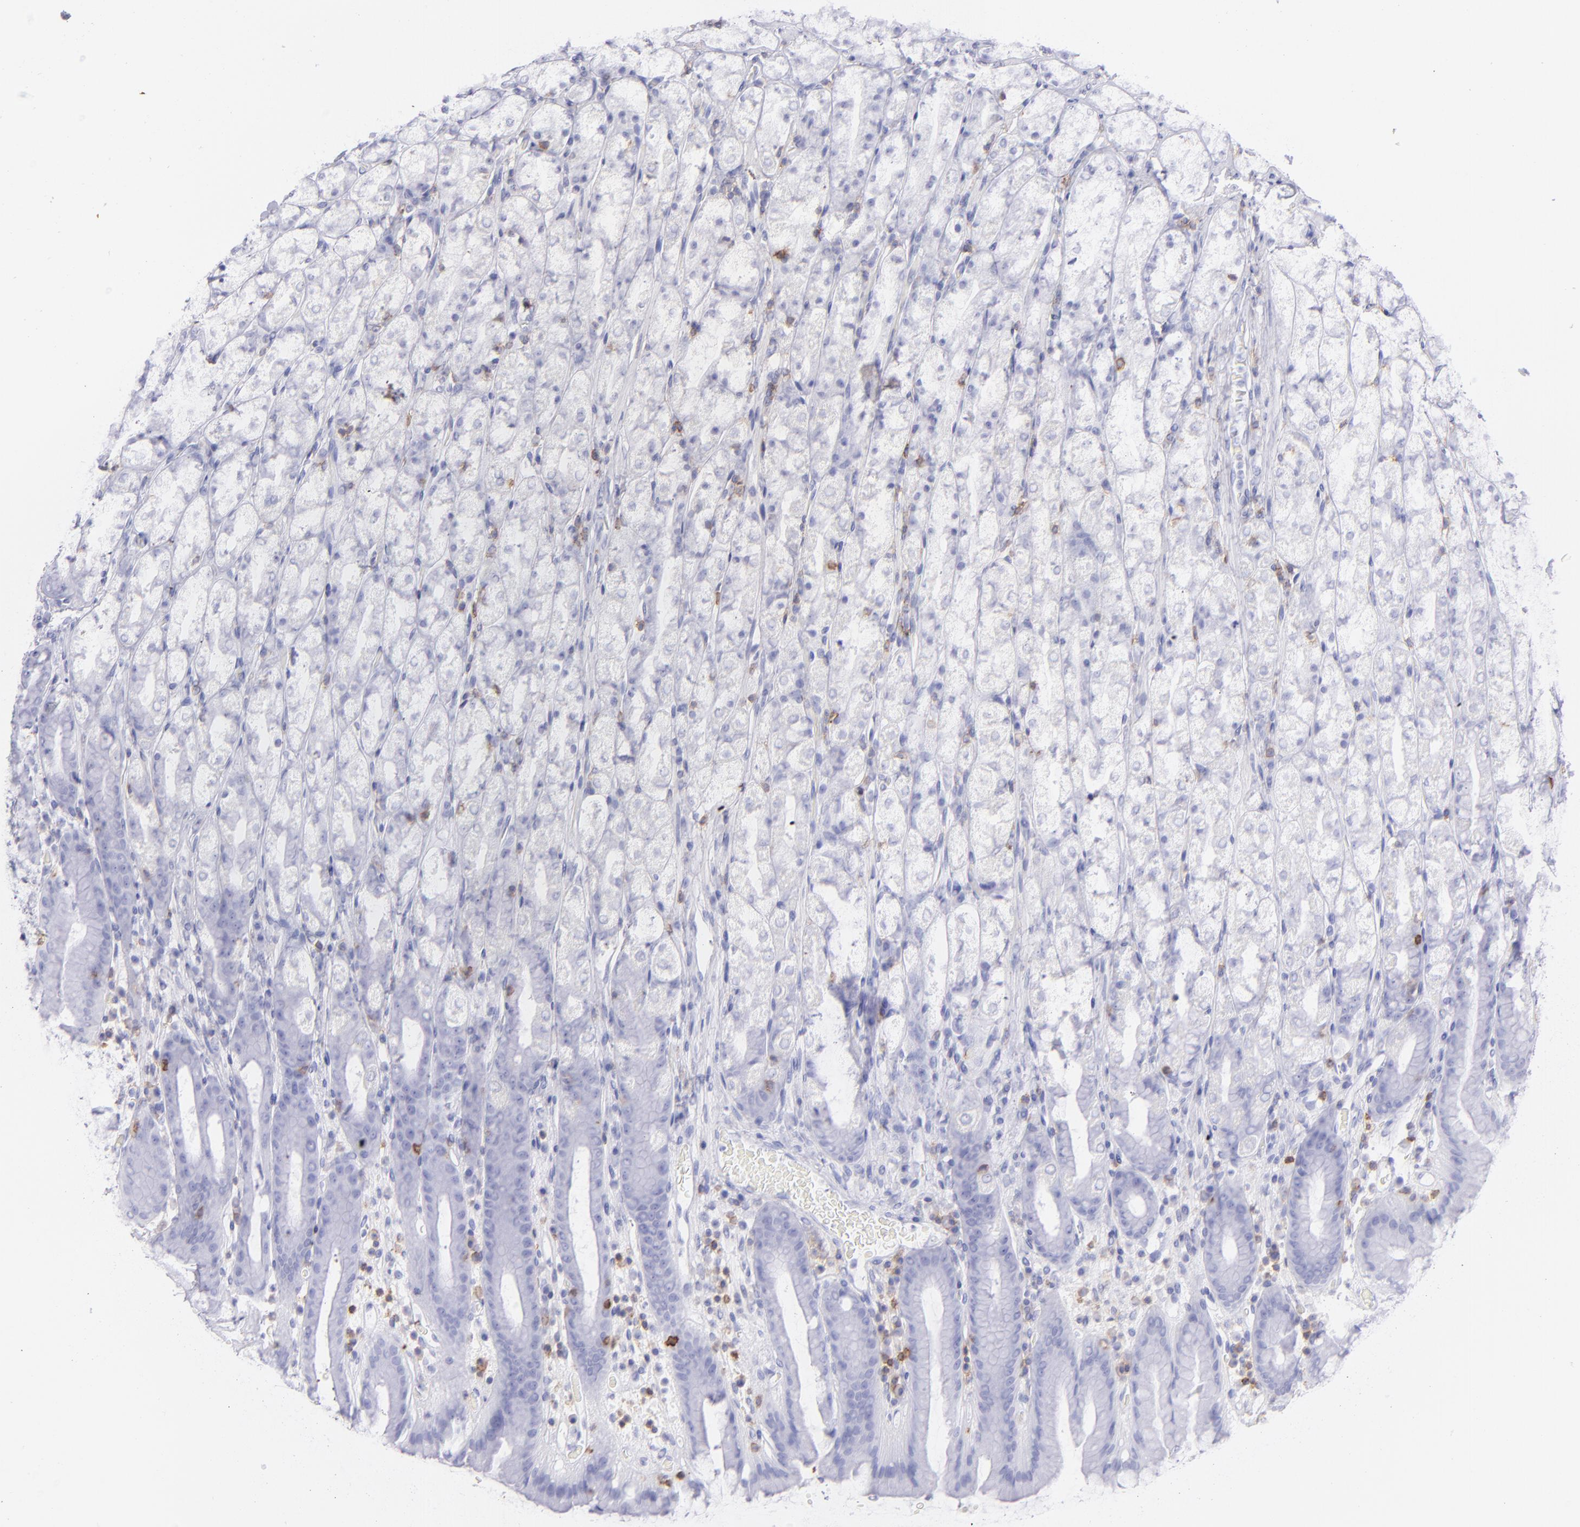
{"staining": {"intensity": "negative", "quantity": "none", "location": "none"}, "tissue": "stomach", "cell_type": "Glandular cells", "image_type": "normal", "snomed": [{"axis": "morphology", "description": "Normal tissue, NOS"}, {"axis": "topography", "description": "Stomach, upper"}], "caption": "IHC histopathology image of unremarkable human stomach stained for a protein (brown), which demonstrates no positivity in glandular cells.", "gene": "CD69", "patient": {"sex": "male", "age": 68}}